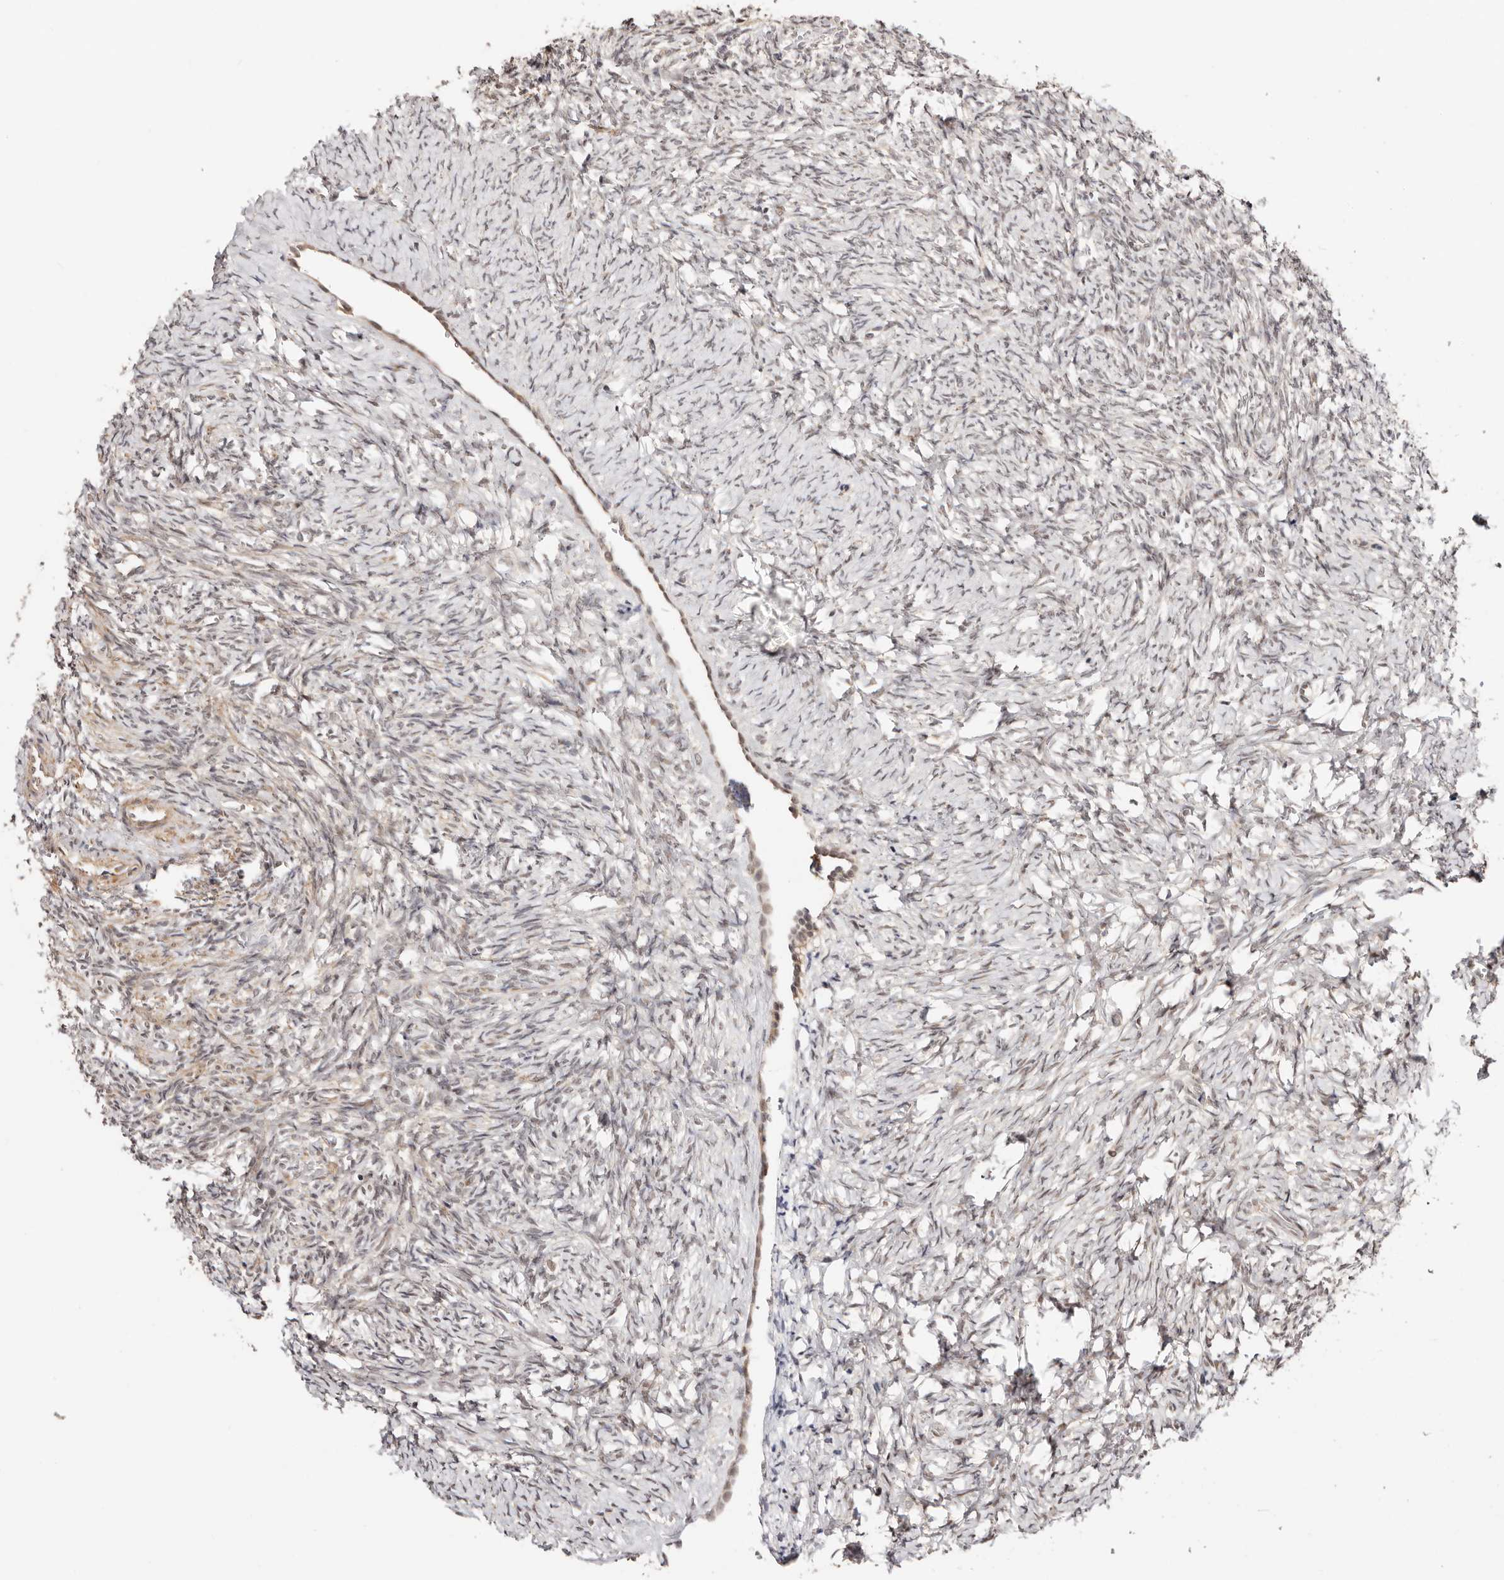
{"staining": {"intensity": "moderate", "quantity": ">75%", "location": "cytoplasmic/membranous,nuclear"}, "tissue": "ovary", "cell_type": "Follicle cells", "image_type": "normal", "snomed": [{"axis": "morphology", "description": "Normal tissue, NOS"}, {"axis": "topography", "description": "Ovary"}], "caption": "Brown immunohistochemical staining in unremarkable human ovary exhibits moderate cytoplasmic/membranous,nuclear expression in about >75% of follicle cells. (DAB IHC, brown staining for protein, blue staining for nuclei).", "gene": "CTNNBL1", "patient": {"sex": "female", "age": 41}}